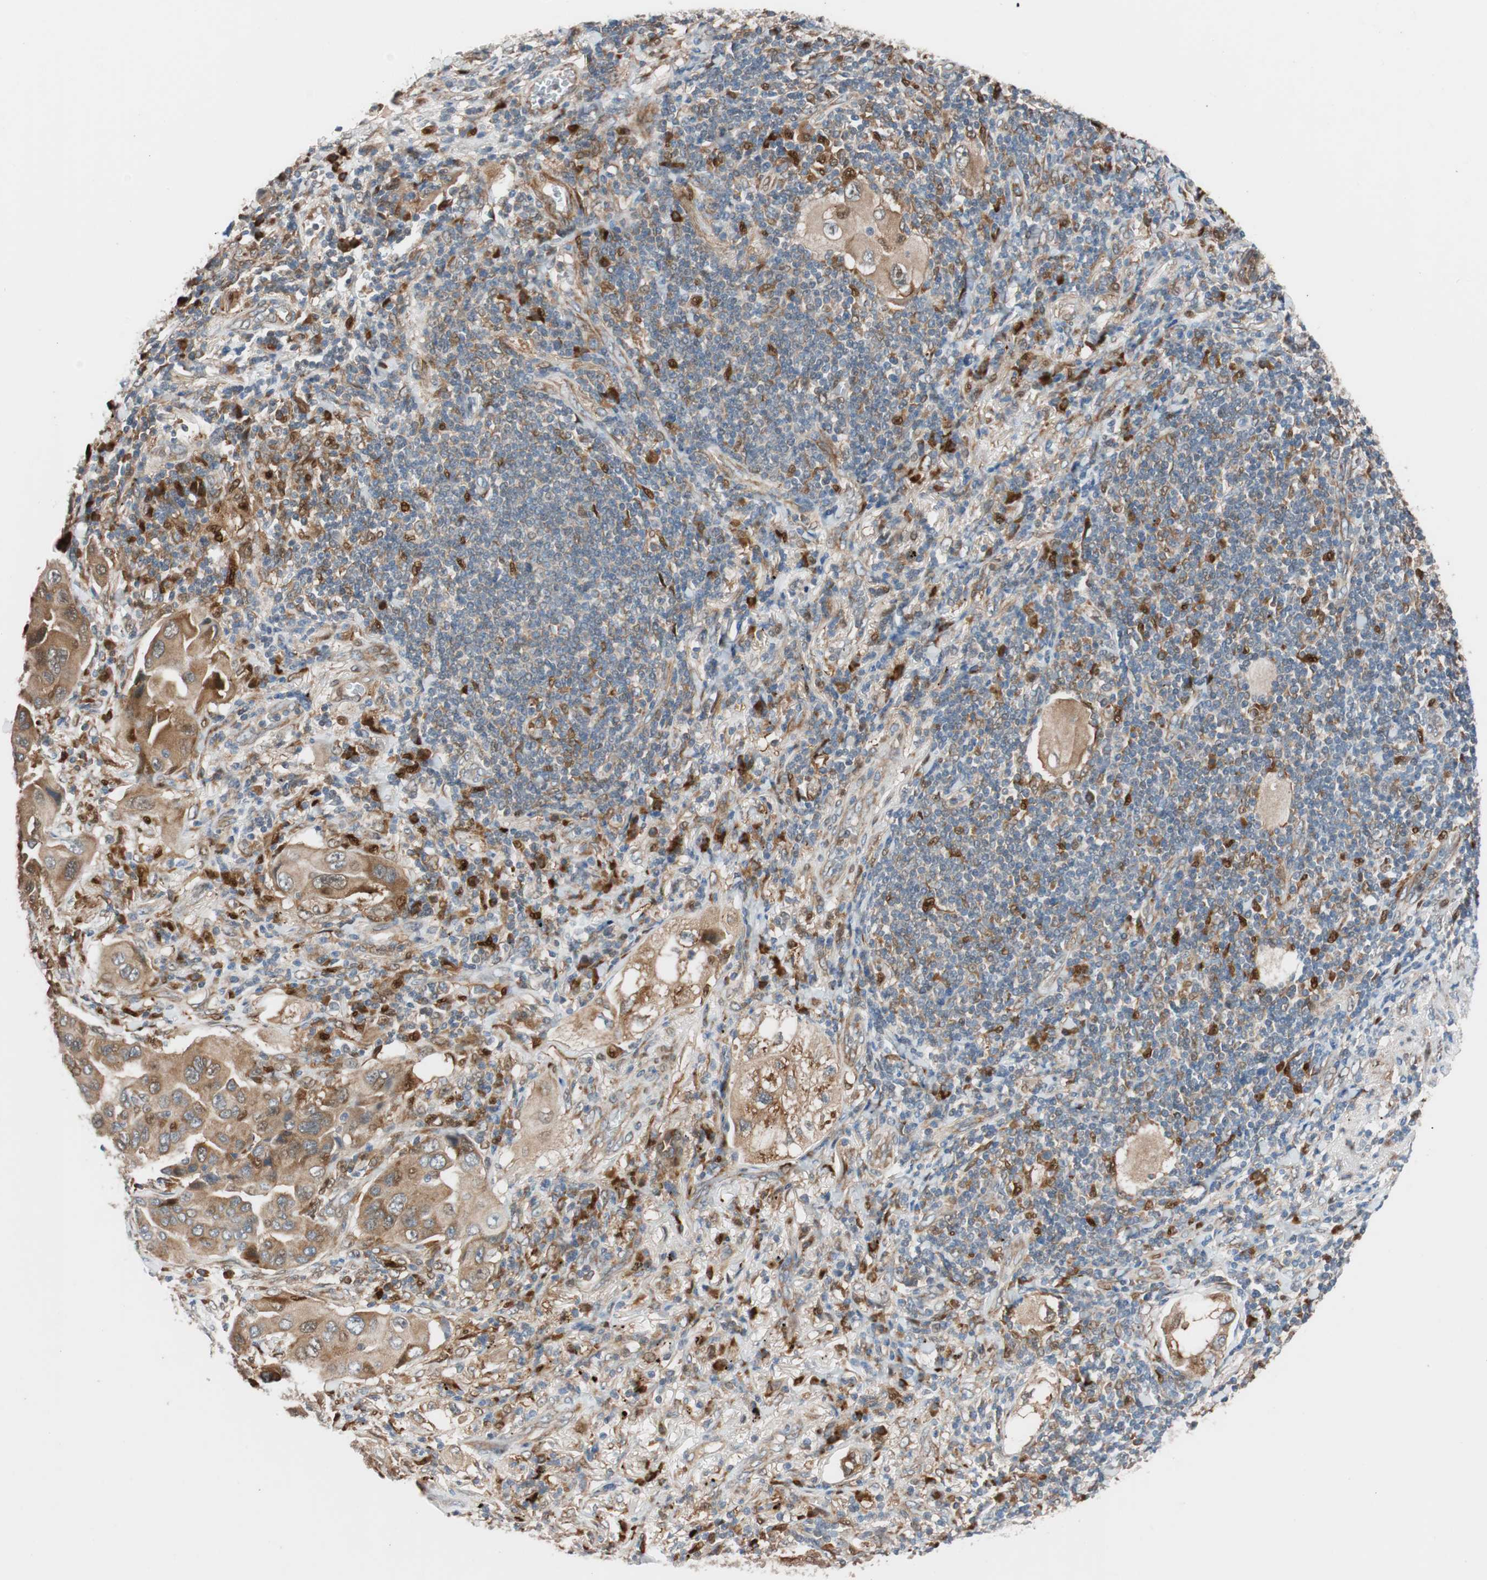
{"staining": {"intensity": "strong", "quantity": ">75%", "location": "cytoplasmic/membranous"}, "tissue": "lung cancer", "cell_type": "Tumor cells", "image_type": "cancer", "snomed": [{"axis": "morphology", "description": "Adenocarcinoma, NOS"}, {"axis": "topography", "description": "Lung"}], "caption": "Approximately >75% of tumor cells in lung adenocarcinoma exhibit strong cytoplasmic/membranous protein staining as visualized by brown immunohistochemical staining.", "gene": "FAAH", "patient": {"sex": "female", "age": 65}}